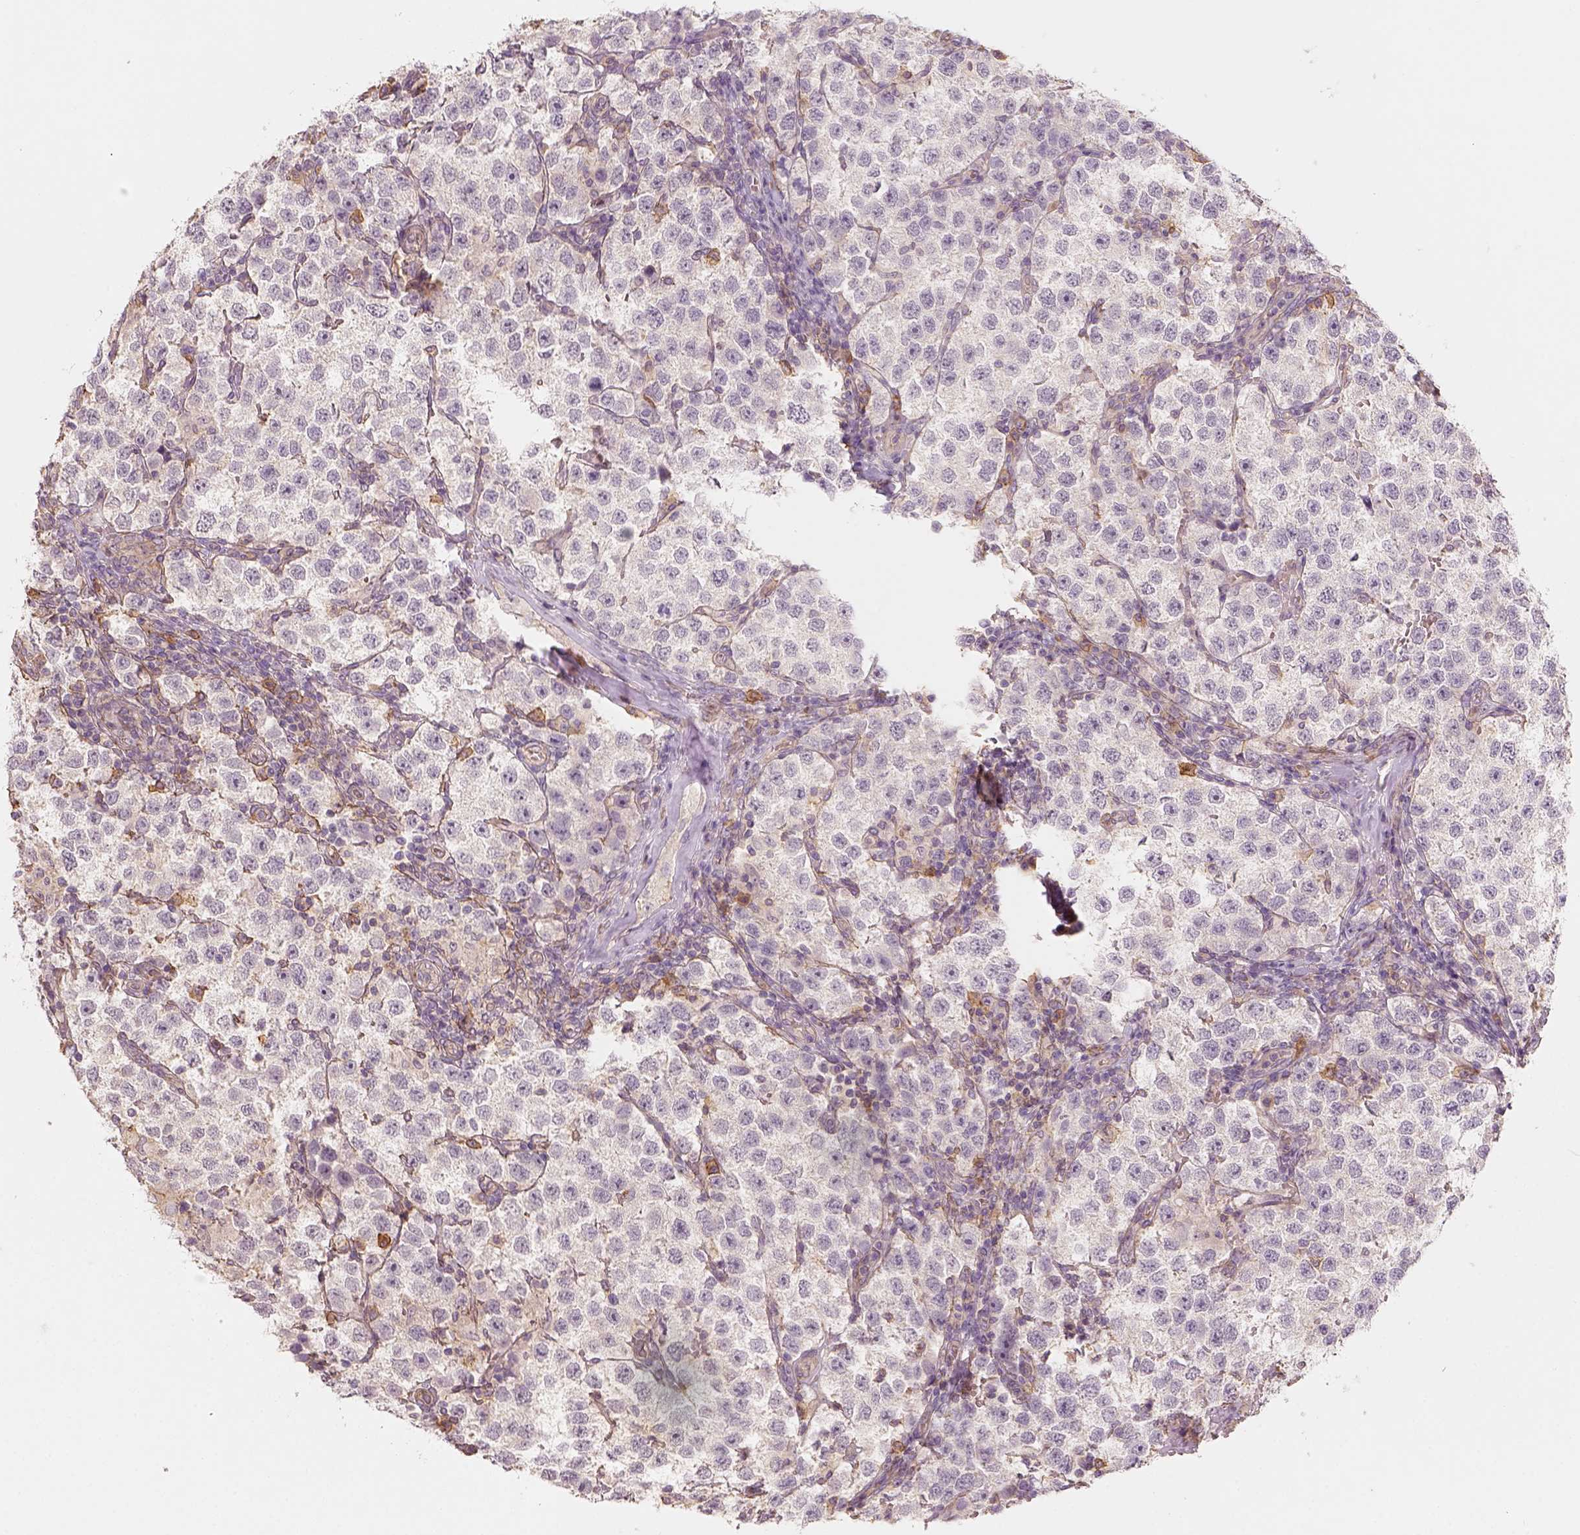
{"staining": {"intensity": "negative", "quantity": "none", "location": "none"}, "tissue": "testis cancer", "cell_type": "Tumor cells", "image_type": "cancer", "snomed": [{"axis": "morphology", "description": "Seminoma, NOS"}, {"axis": "topography", "description": "Testis"}], "caption": "A high-resolution micrograph shows IHC staining of testis seminoma, which exhibits no significant expression in tumor cells. Brightfield microscopy of immunohistochemistry stained with DAB (3,3'-diaminobenzidine) (brown) and hematoxylin (blue), captured at high magnification.", "gene": "AQP9", "patient": {"sex": "male", "age": 37}}